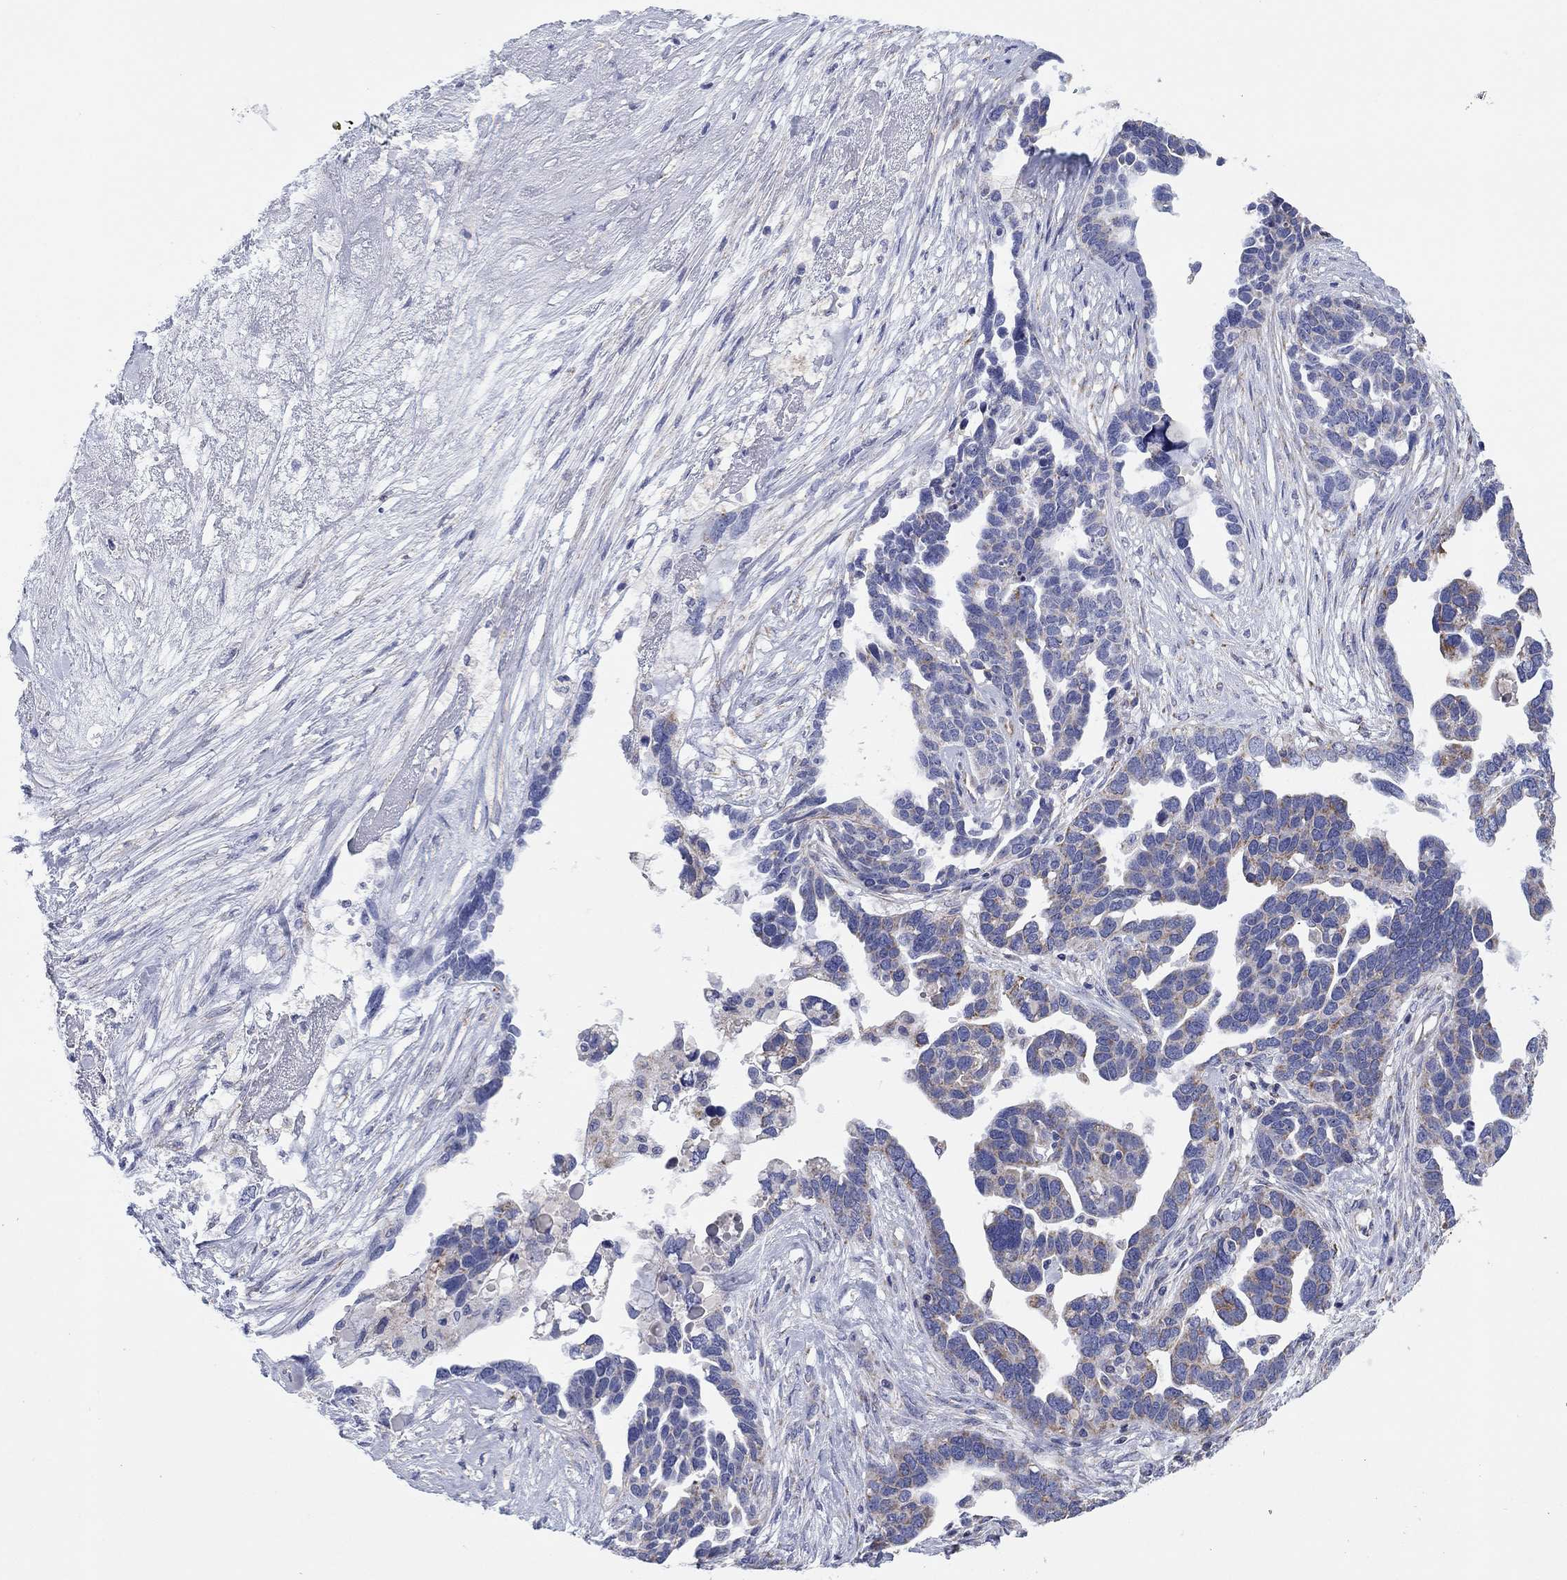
{"staining": {"intensity": "moderate", "quantity": "<25%", "location": "cytoplasmic/membranous"}, "tissue": "ovarian cancer", "cell_type": "Tumor cells", "image_type": "cancer", "snomed": [{"axis": "morphology", "description": "Cystadenocarcinoma, serous, NOS"}, {"axis": "topography", "description": "Ovary"}], "caption": "Human serous cystadenocarcinoma (ovarian) stained with a brown dye exhibits moderate cytoplasmic/membranous positive positivity in about <25% of tumor cells.", "gene": "MGST3", "patient": {"sex": "female", "age": 54}}